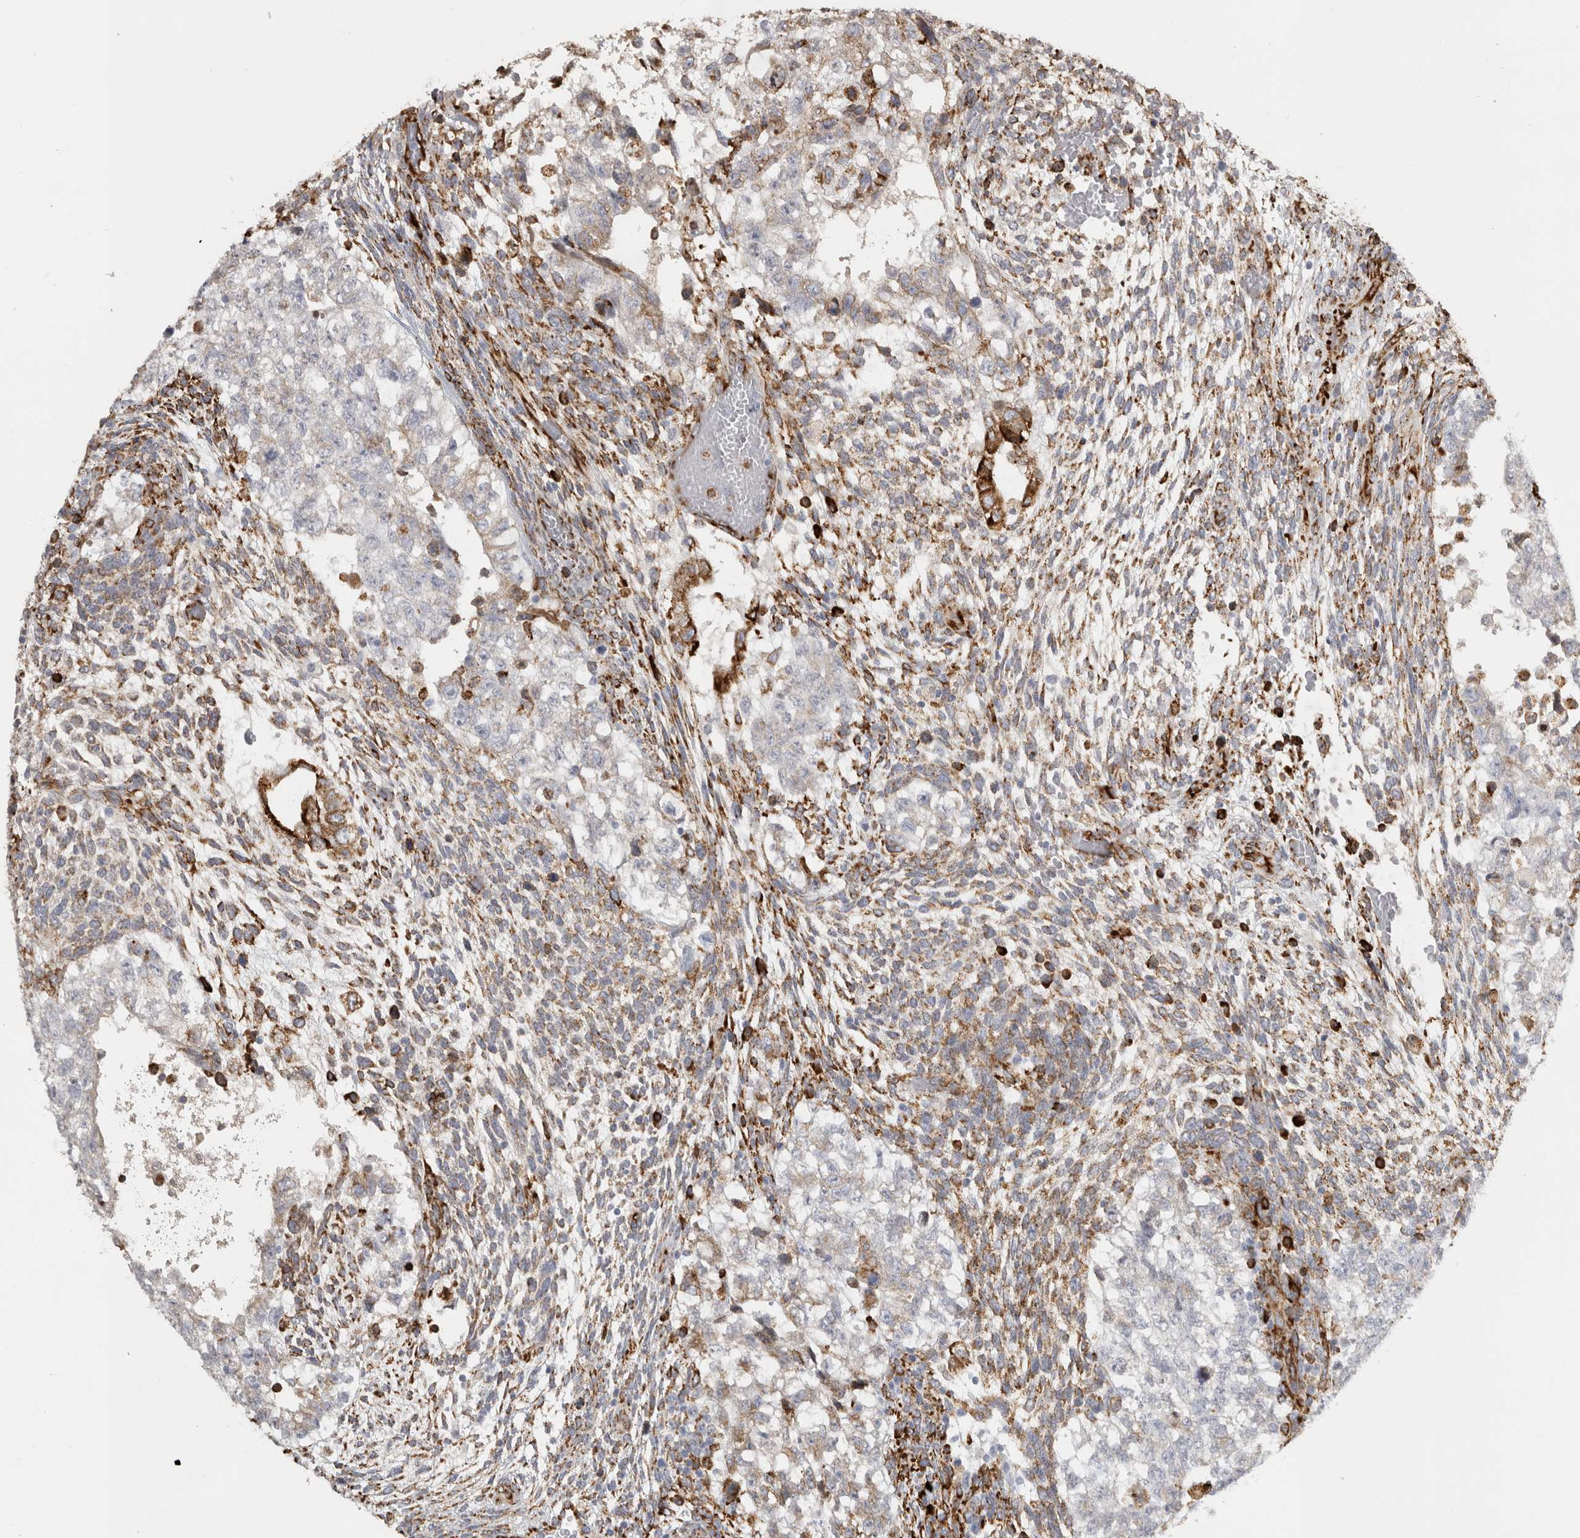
{"staining": {"intensity": "moderate", "quantity": "<25%", "location": "cytoplasmic/membranous"}, "tissue": "testis cancer", "cell_type": "Tumor cells", "image_type": "cancer", "snomed": [{"axis": "morphology", "description": "Carcinoma, Embryonal, NOS"}, {"axis": "topography", "description": "Testis"}], "caption": "Testis cancer stained with a protein marker demonstrates moderate staining in tumor cells.", "gene": "OSTN", "patient": {"sex": "male", "age": 36}}